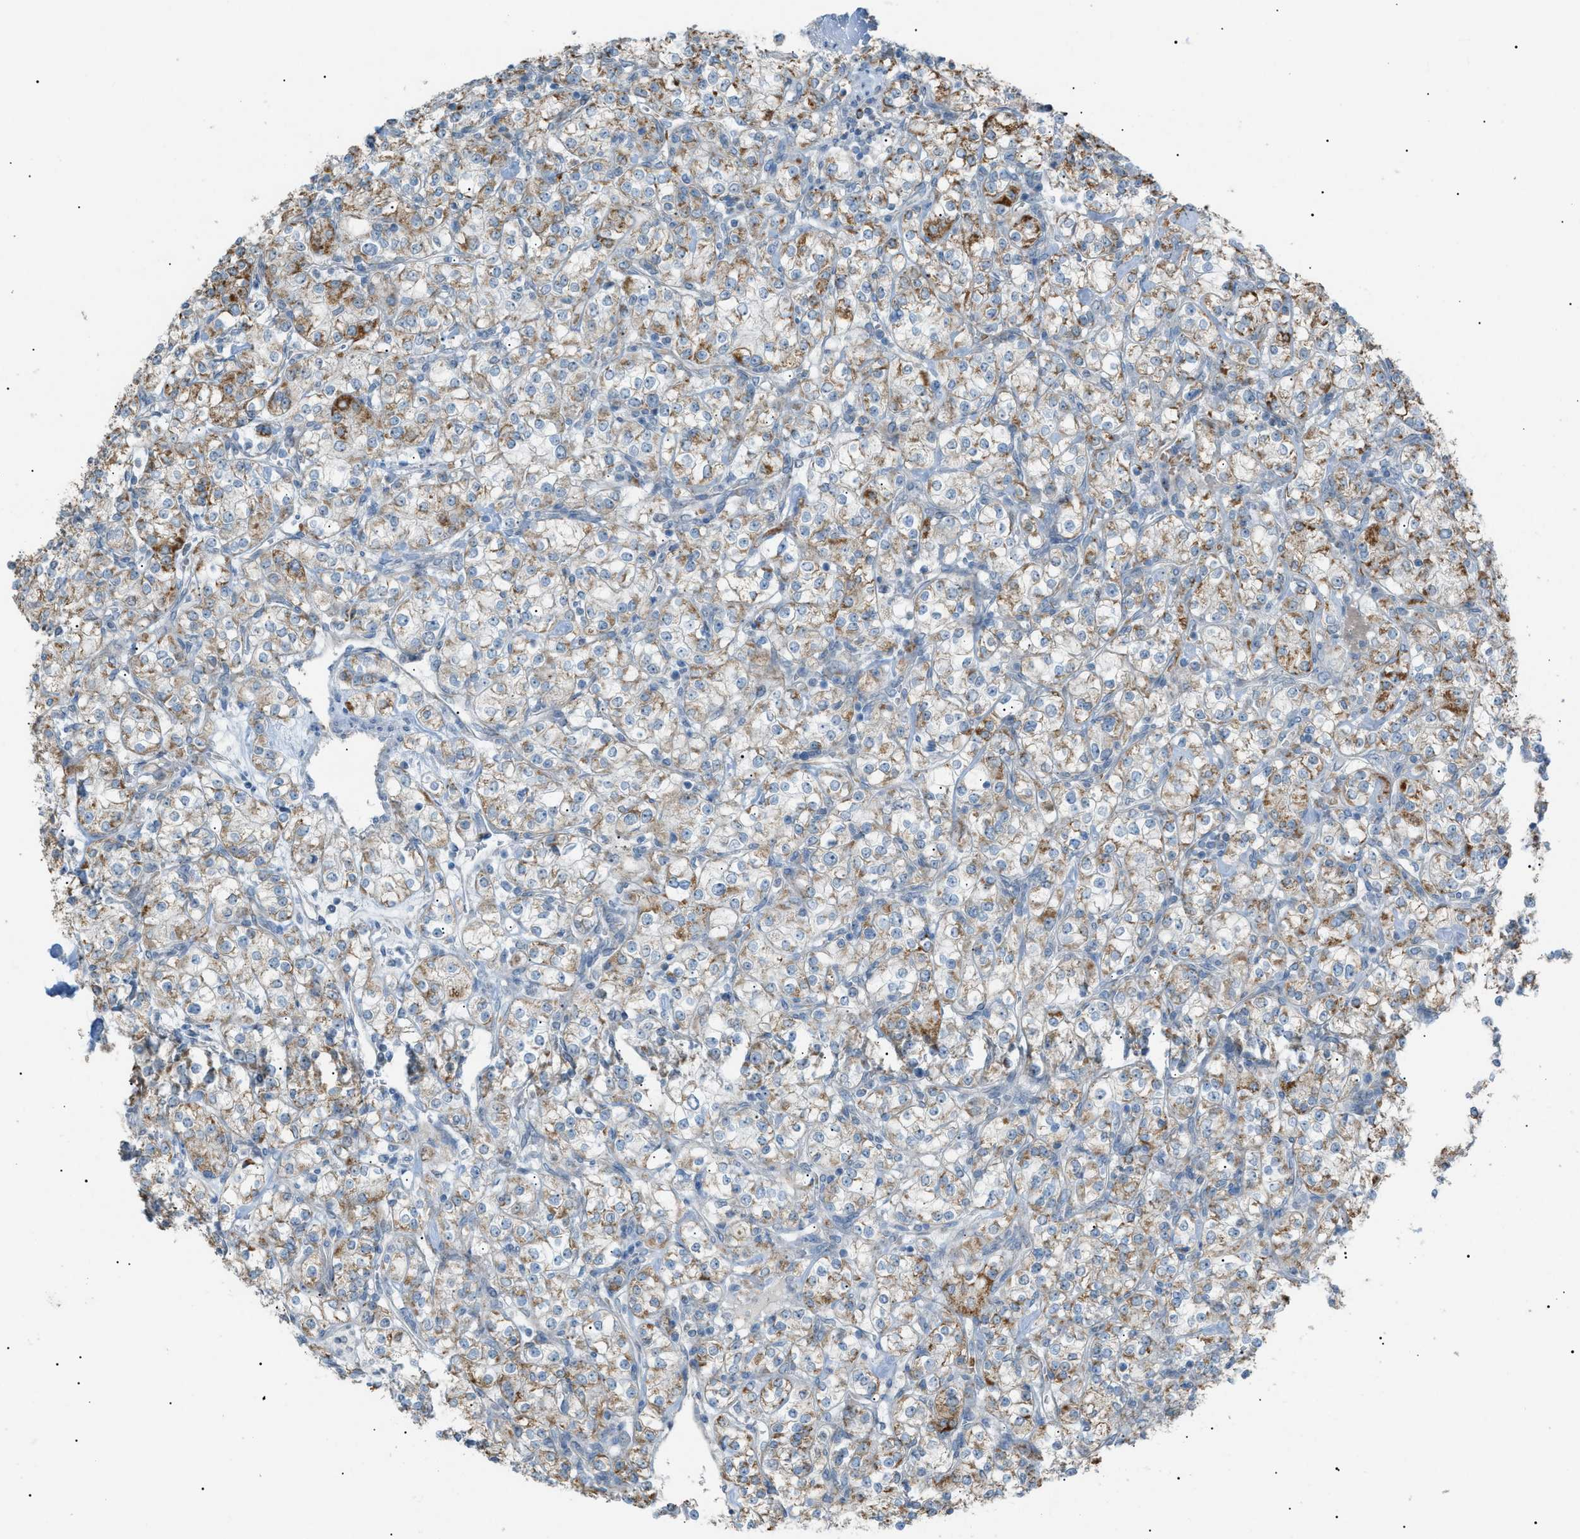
{"staining": {"intensity": "moderate", "quantity": ">75%", "location": "cytoplasmic/membranous"}, "tissue": "renal cancer", "cell_type": "Tumor cells", "image_type": "cancer", "snomed": [{"axis": "morphology", "description": "Adenocarcinoma, NOS"}, {"axis": "topography", "description": "Kidney"}], "caption": "A photomicrograph of human renal cancer (adenocarcinoma) stained for a protein demonstrates moderate cytoplasmic/membranous brown staining in tumor cells. Using DAB (3,3'-diaminobenzidine) (brown) and hematoxylin (blue) stains, captured at high magnification using brightfield microscopy.", "gene": "ZNF516", "patient": {"sex": "male", "age": 77}}